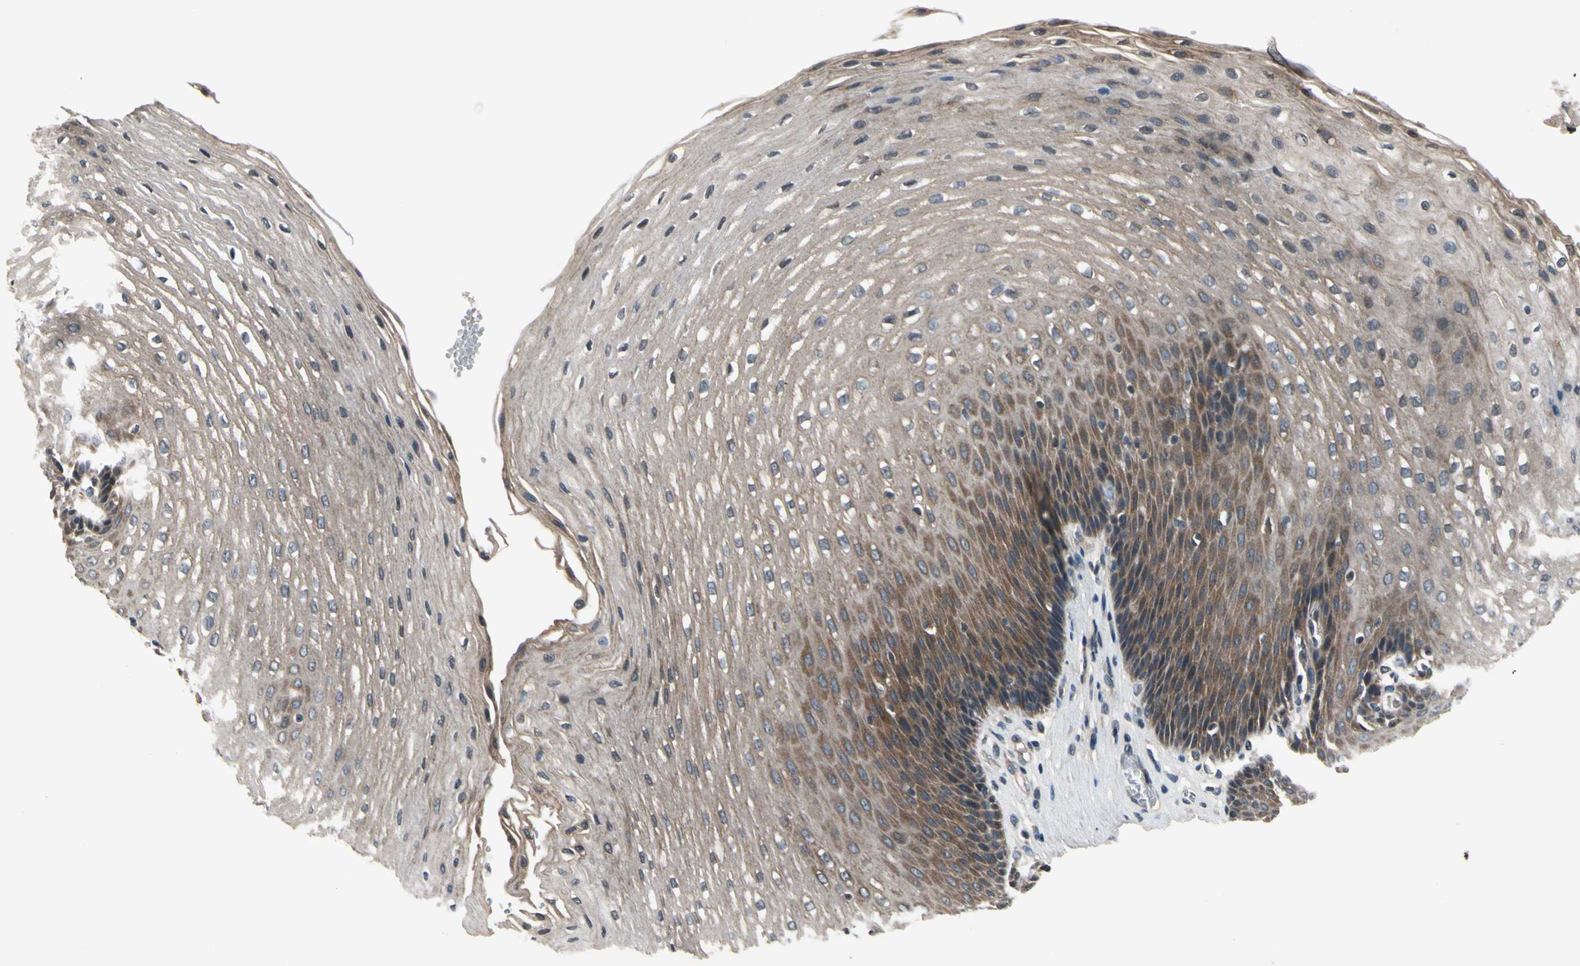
{"staining": {"intensity": "moderate", "quantity": "25%-75%", "location": "cytoplasmic/membranous"}, "tissue": "esophagus", "cell_type": "Squamous epithelial cells", "image_type": "normal", "snomed": [{"axis": "morphology", "description": "Normal tissue, NOS"}, {"axis": "topography", "description": "Esophagus"}], "caption": "The image demonstrates staining of benign esophagus, revealing moderate cytoplasmic/membranous protein positivity (brown color) within squamous epithelial cells.", "gene": "MBTPS2", "patient": {"sex": "male", "age": 48}}